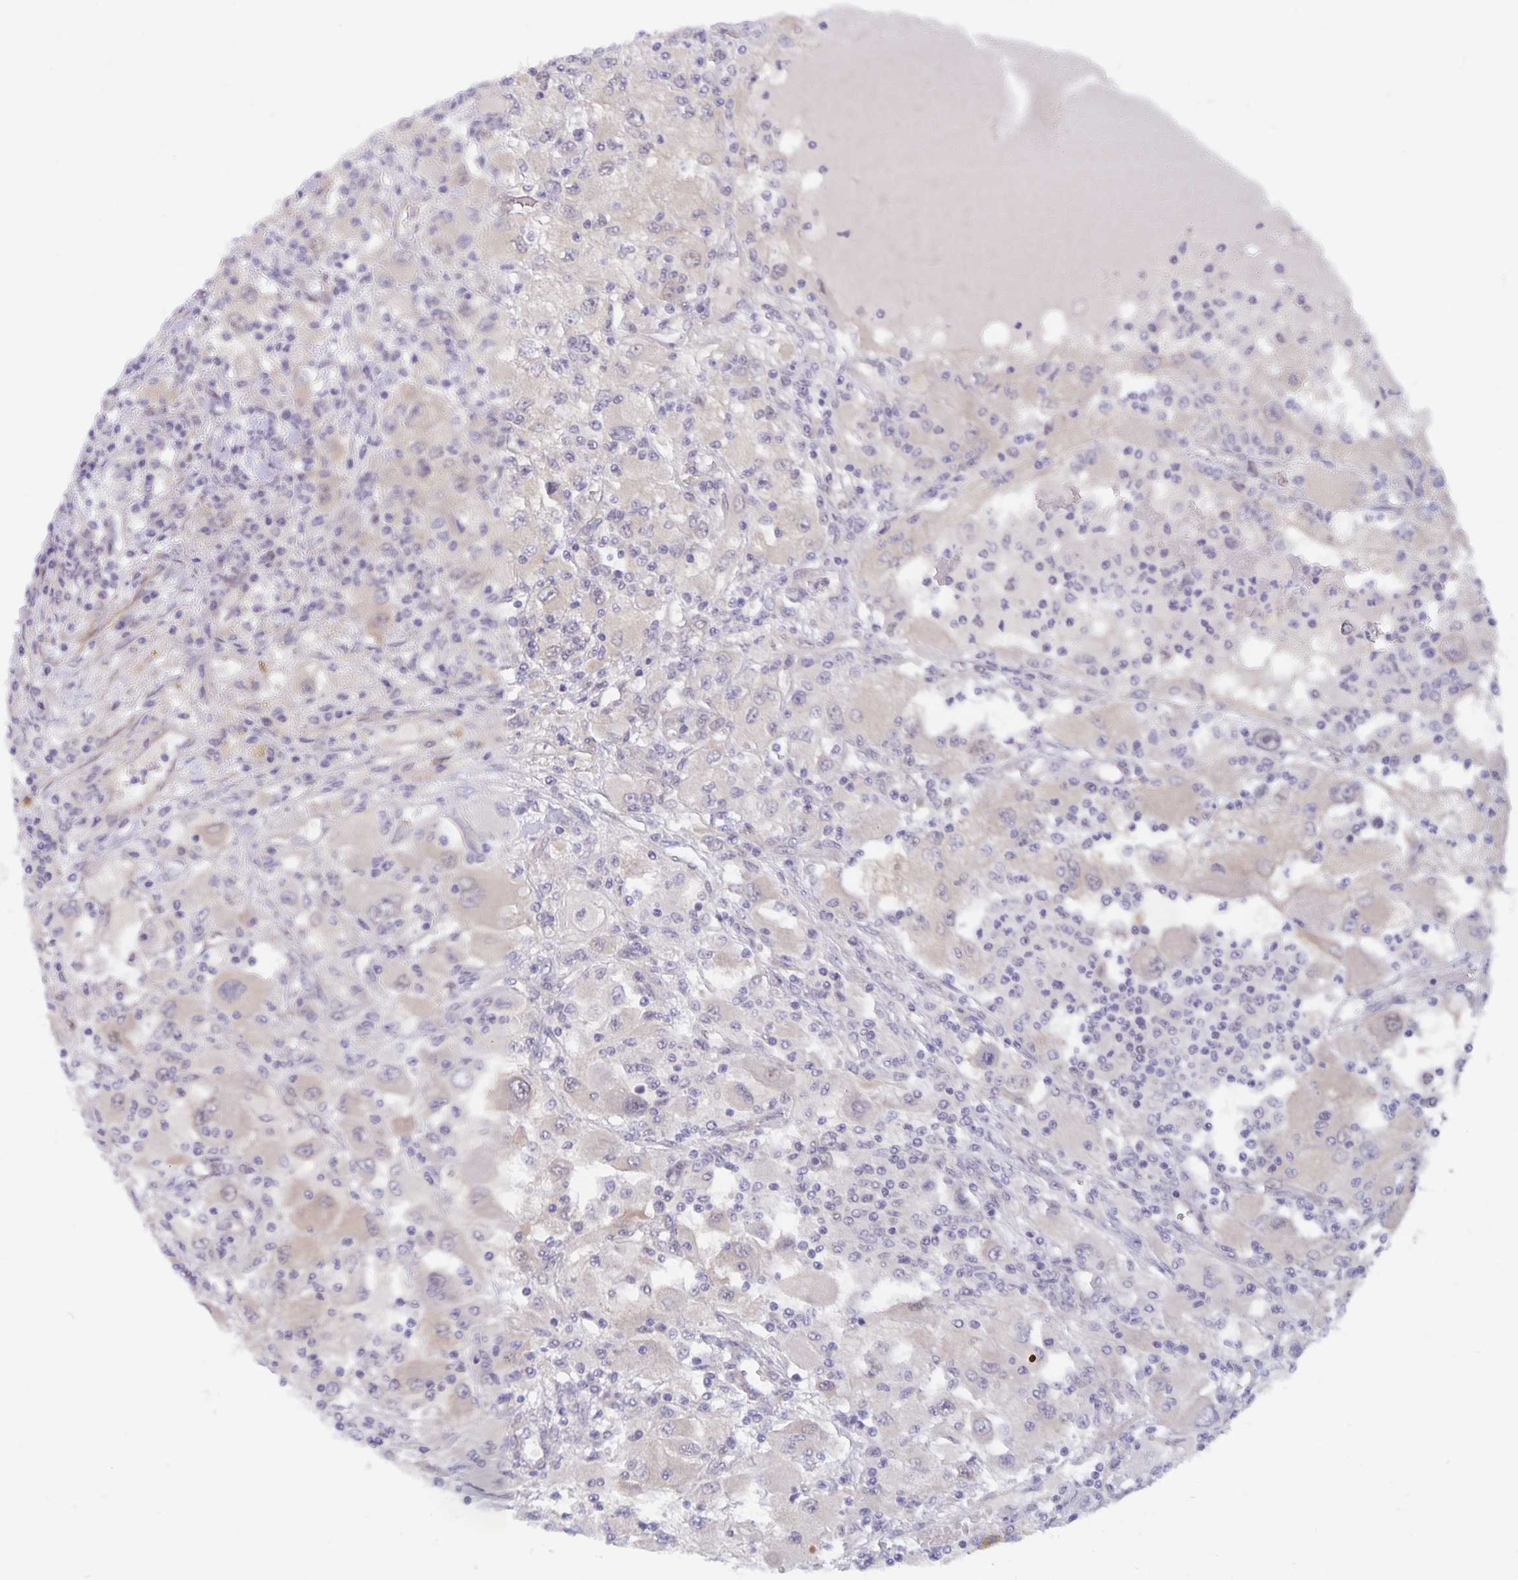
{"staining": {"intensity": "negative", "quantity": "none", "location": "none"}, "tissue": "renal cancer", "cell_type": "Tumor cells", "image_type": "cancer", "snomed": [{"axis": "morphology", "description": "Adenocarcinoma, NOS"}, {"axis": "topography", "description": "Kidney"}], "caption": "Renal adenocarcinoma was stained to show a protein in brown. There is no significant positivity in tumor cells. (Immunohistochemistry (ihc), brightfield microscopy, high magnification).", "gene": "BAG6", "patient": {"sex": "female", "age": 67}}